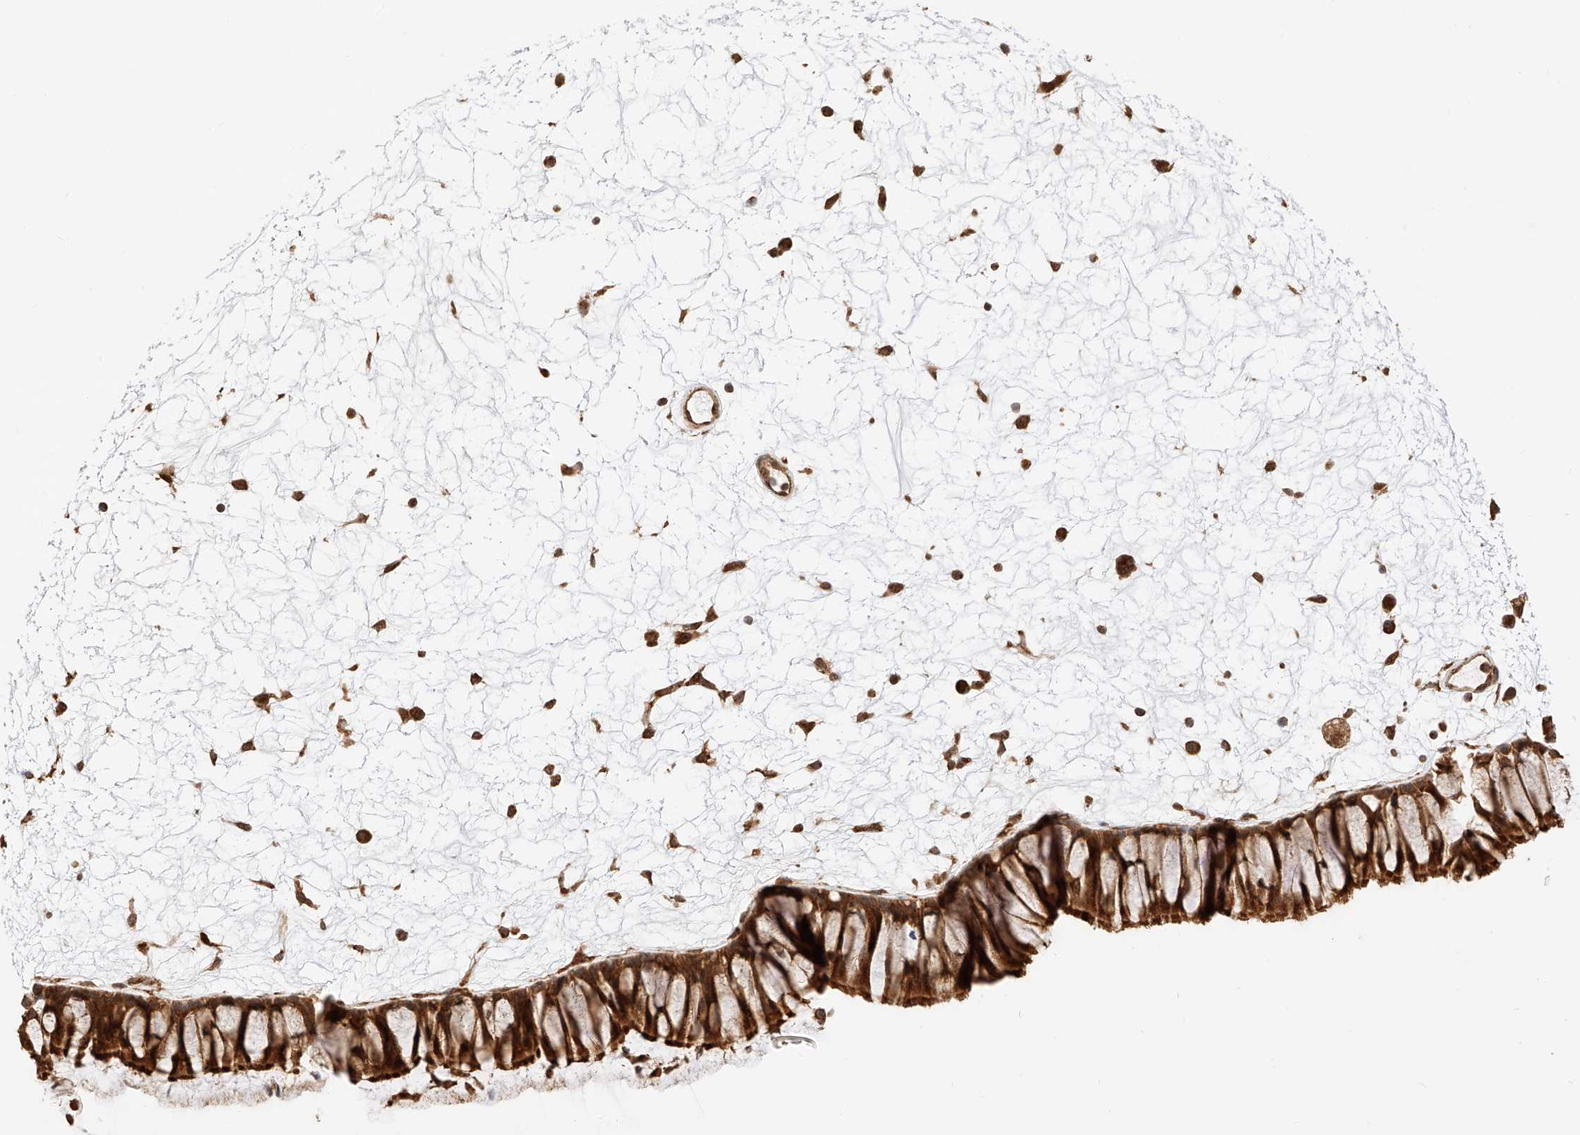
{"staining": {"intensity": "strong", "quantity": ">75%", "location": "cytoplasmic/membranous"}, "tissue": "nasopharynx", "cell_type": "Respiratory epithelial cells", "image_type": "normal", "snomed": [{"axis": "morphology", "description": "Normal tissue, NOS"}, {"axis": "topography", "description": "Nasopharynx"}], "caption": "Nasopharynx stained with DAB (3,3'-diaminobenzidine) immunohistochemistry (IHC) demonstrates high levels of strong cytoplasmic/membranous staining in approximately >75% of respiratory epithelial cells.", "gene": "EIF4H", "patient": {"sex": "male", "age": 64}}